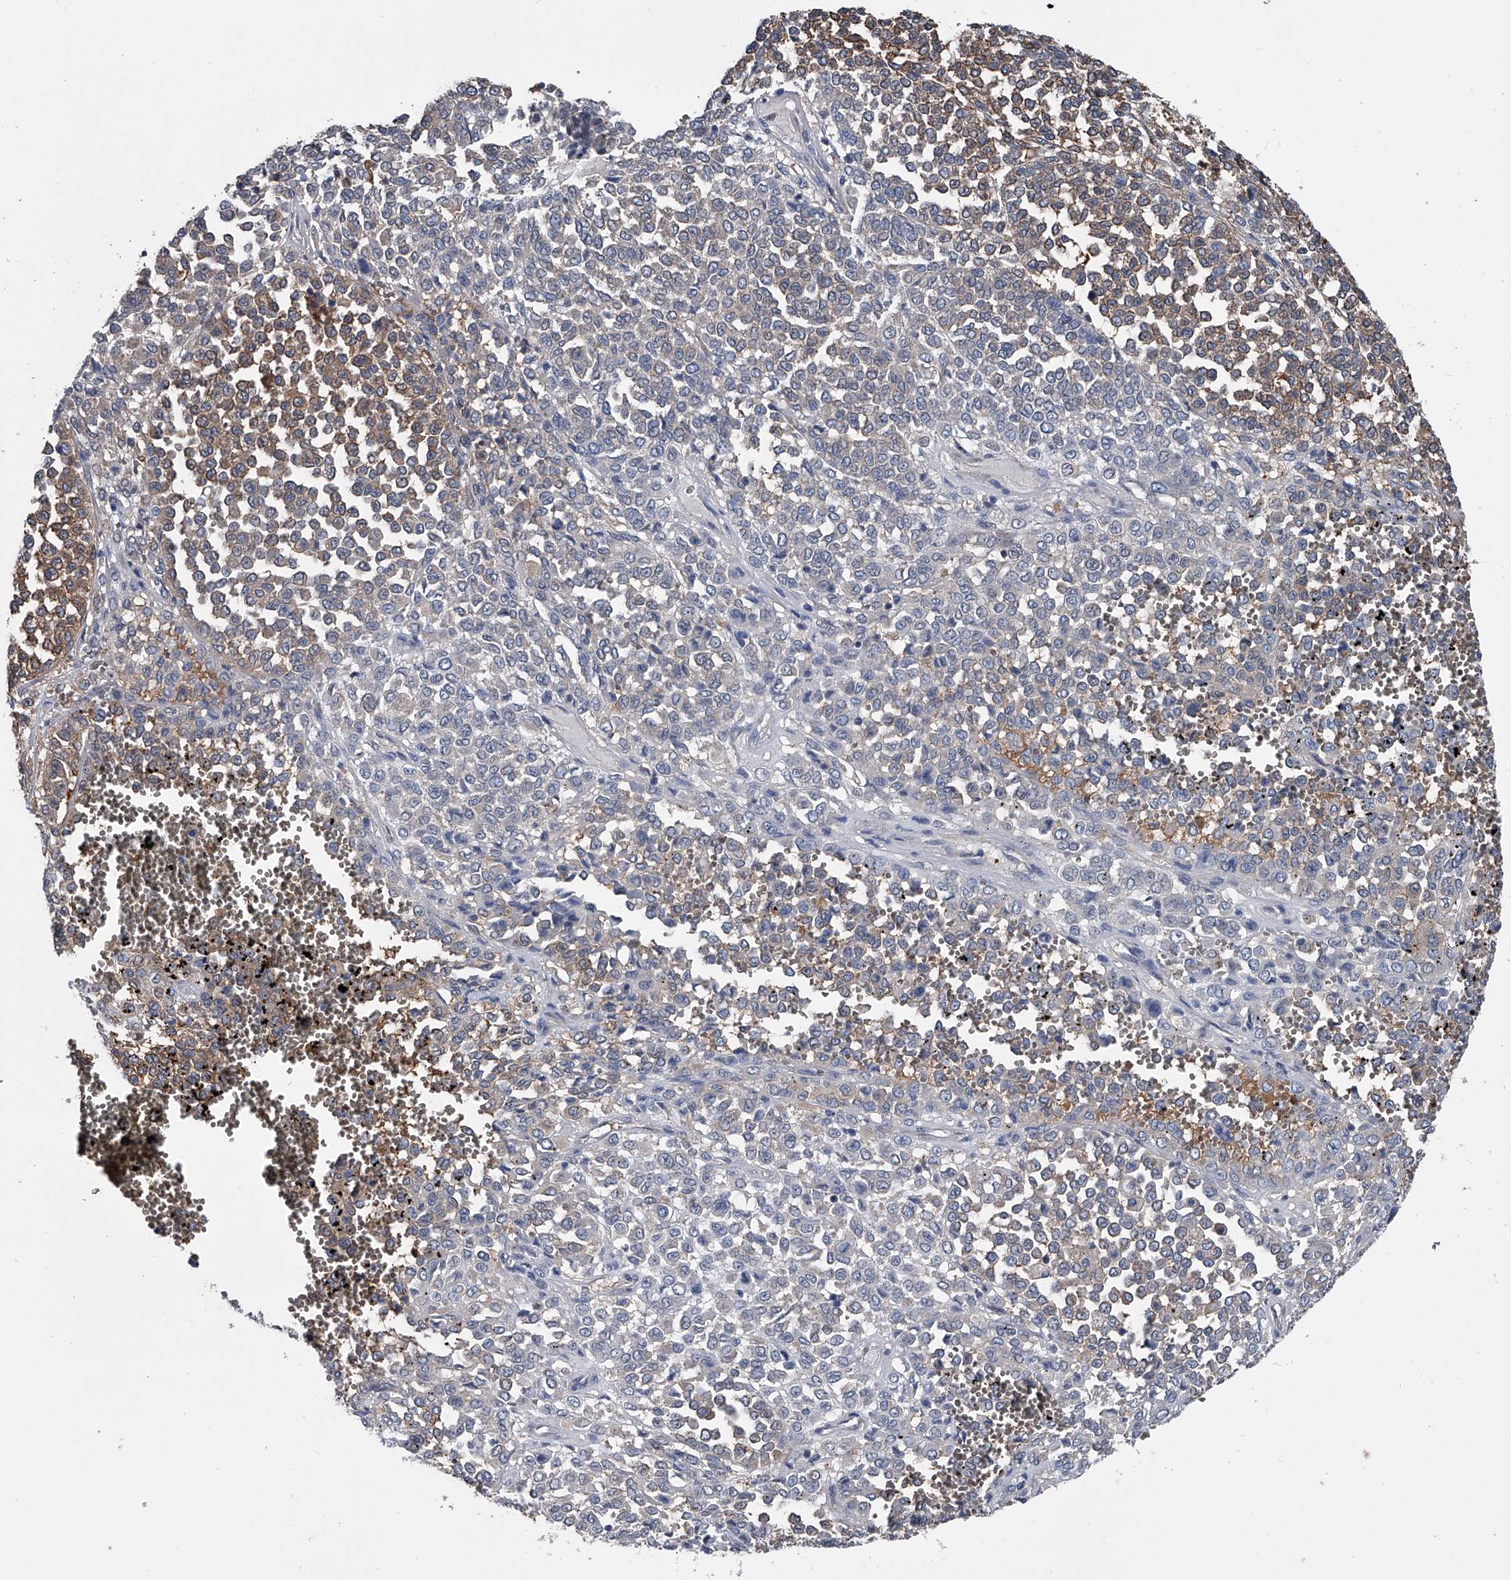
{"staining": {"intensity": "moderate", "quantity": "<25%", "location": "cytoplasmic/membranous"}, "tissue": "melanoma", "cell_type": "Tumor cells", "image_type": "cancer", "snomed": [{"axis": "morphology", "description": "Malignant melanoma, Metastatic site"}, {"axis": "topography", "description": "Pancreas"}], "caption": "This is an image of immunohistochemistry staining of melanoma, which shows moderate staining in the cytoplasmic/membranous of tumor cells.", "gene": "KIF13A", "patient": {"sex": "female", "age": 30}}